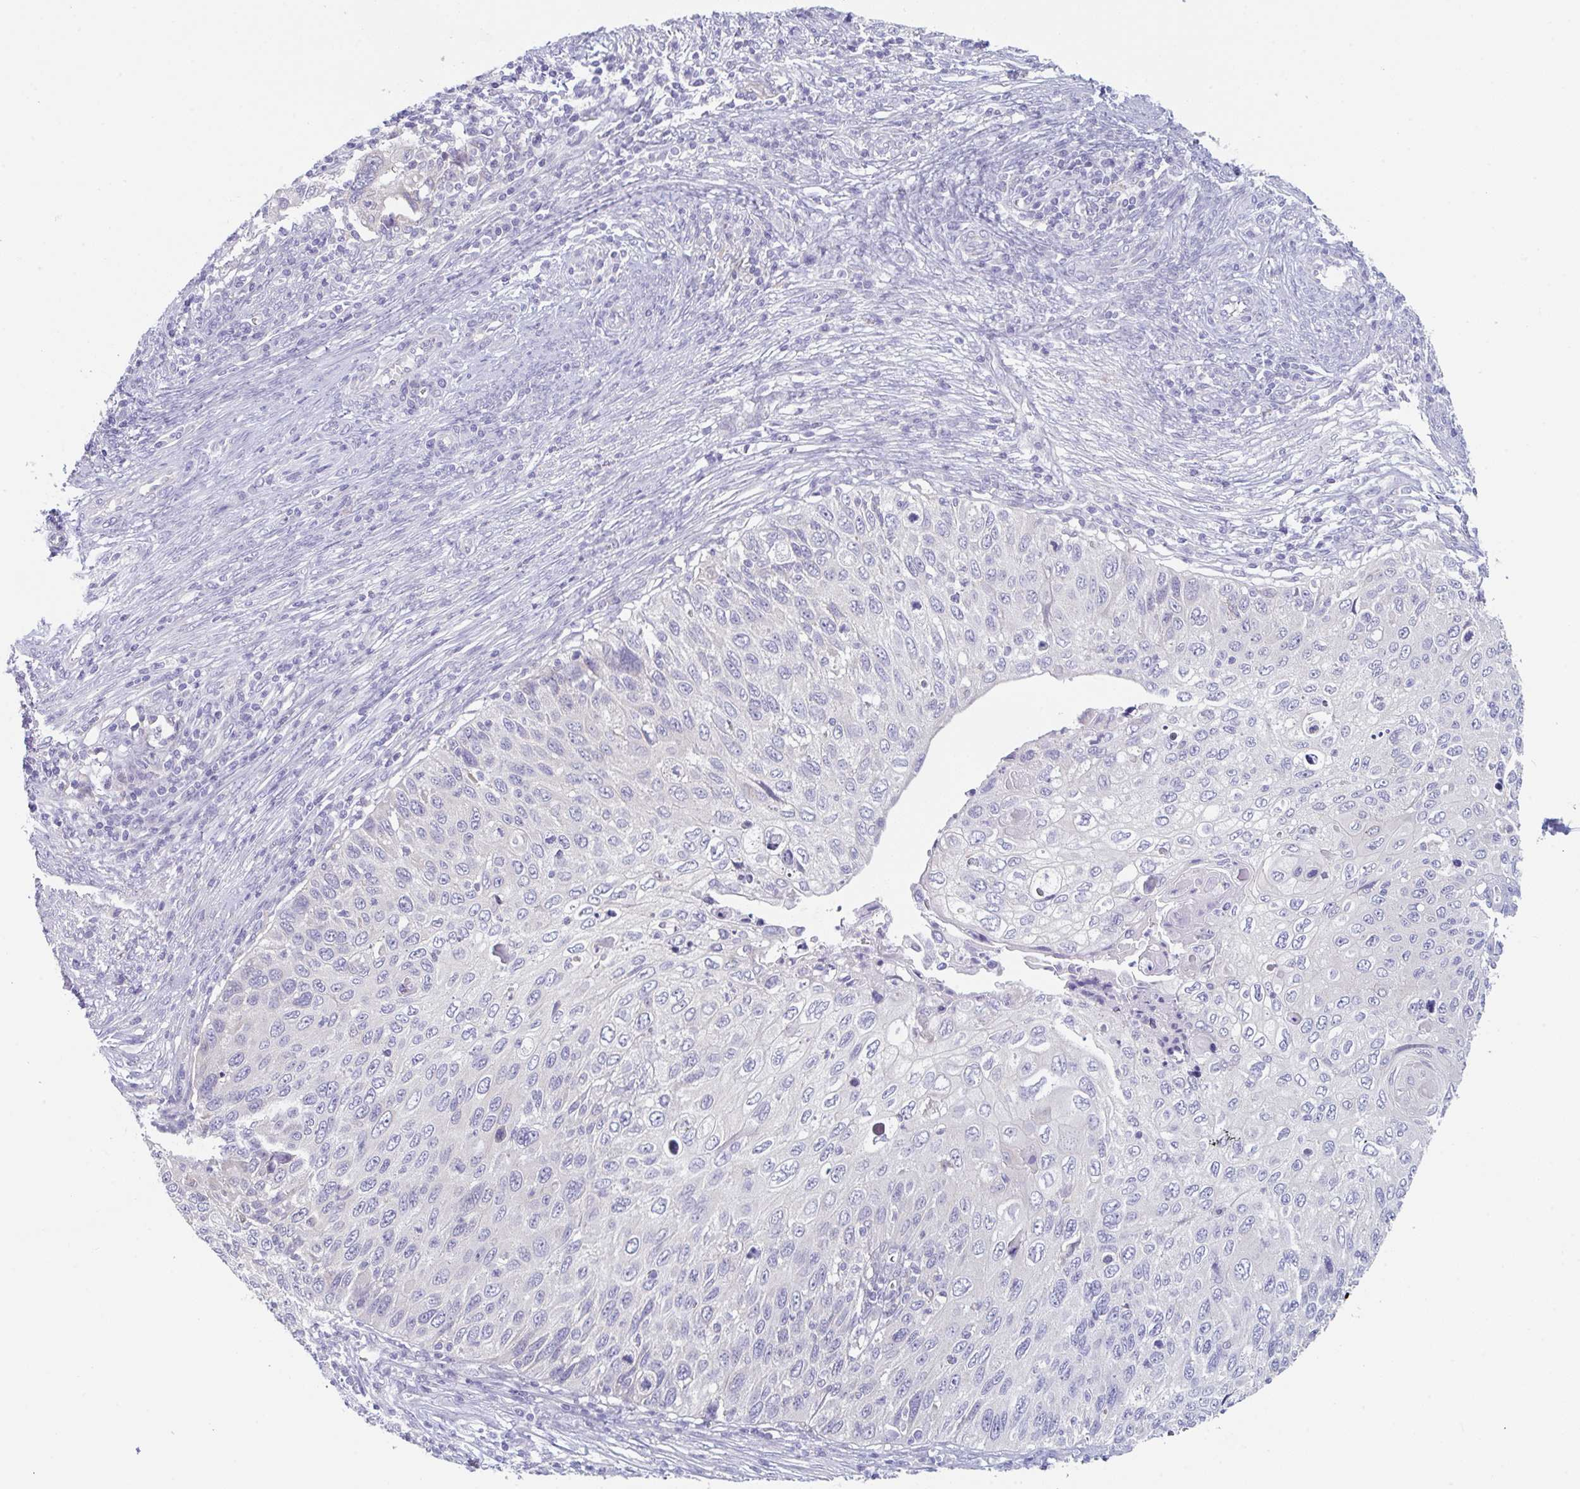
{"staining": {"intensity": "negative", "quantity": "none", "location": "none"}, "tissue": "cervical cancer", "cell_type": "Tumor cells", "image_type": "cancer", "snomed": [{"axis": "morphology", "description": "Squamous cell carcinoma, NOS"}, {"axis": "topography", "description": "Cervix"}], "caption": "Cervical cancer stained for a protein using immunohistochemistry demonstrates no expression tumor cells.", "gene": "PTPRD", "patient": {"sex": "female", "age": 70}}